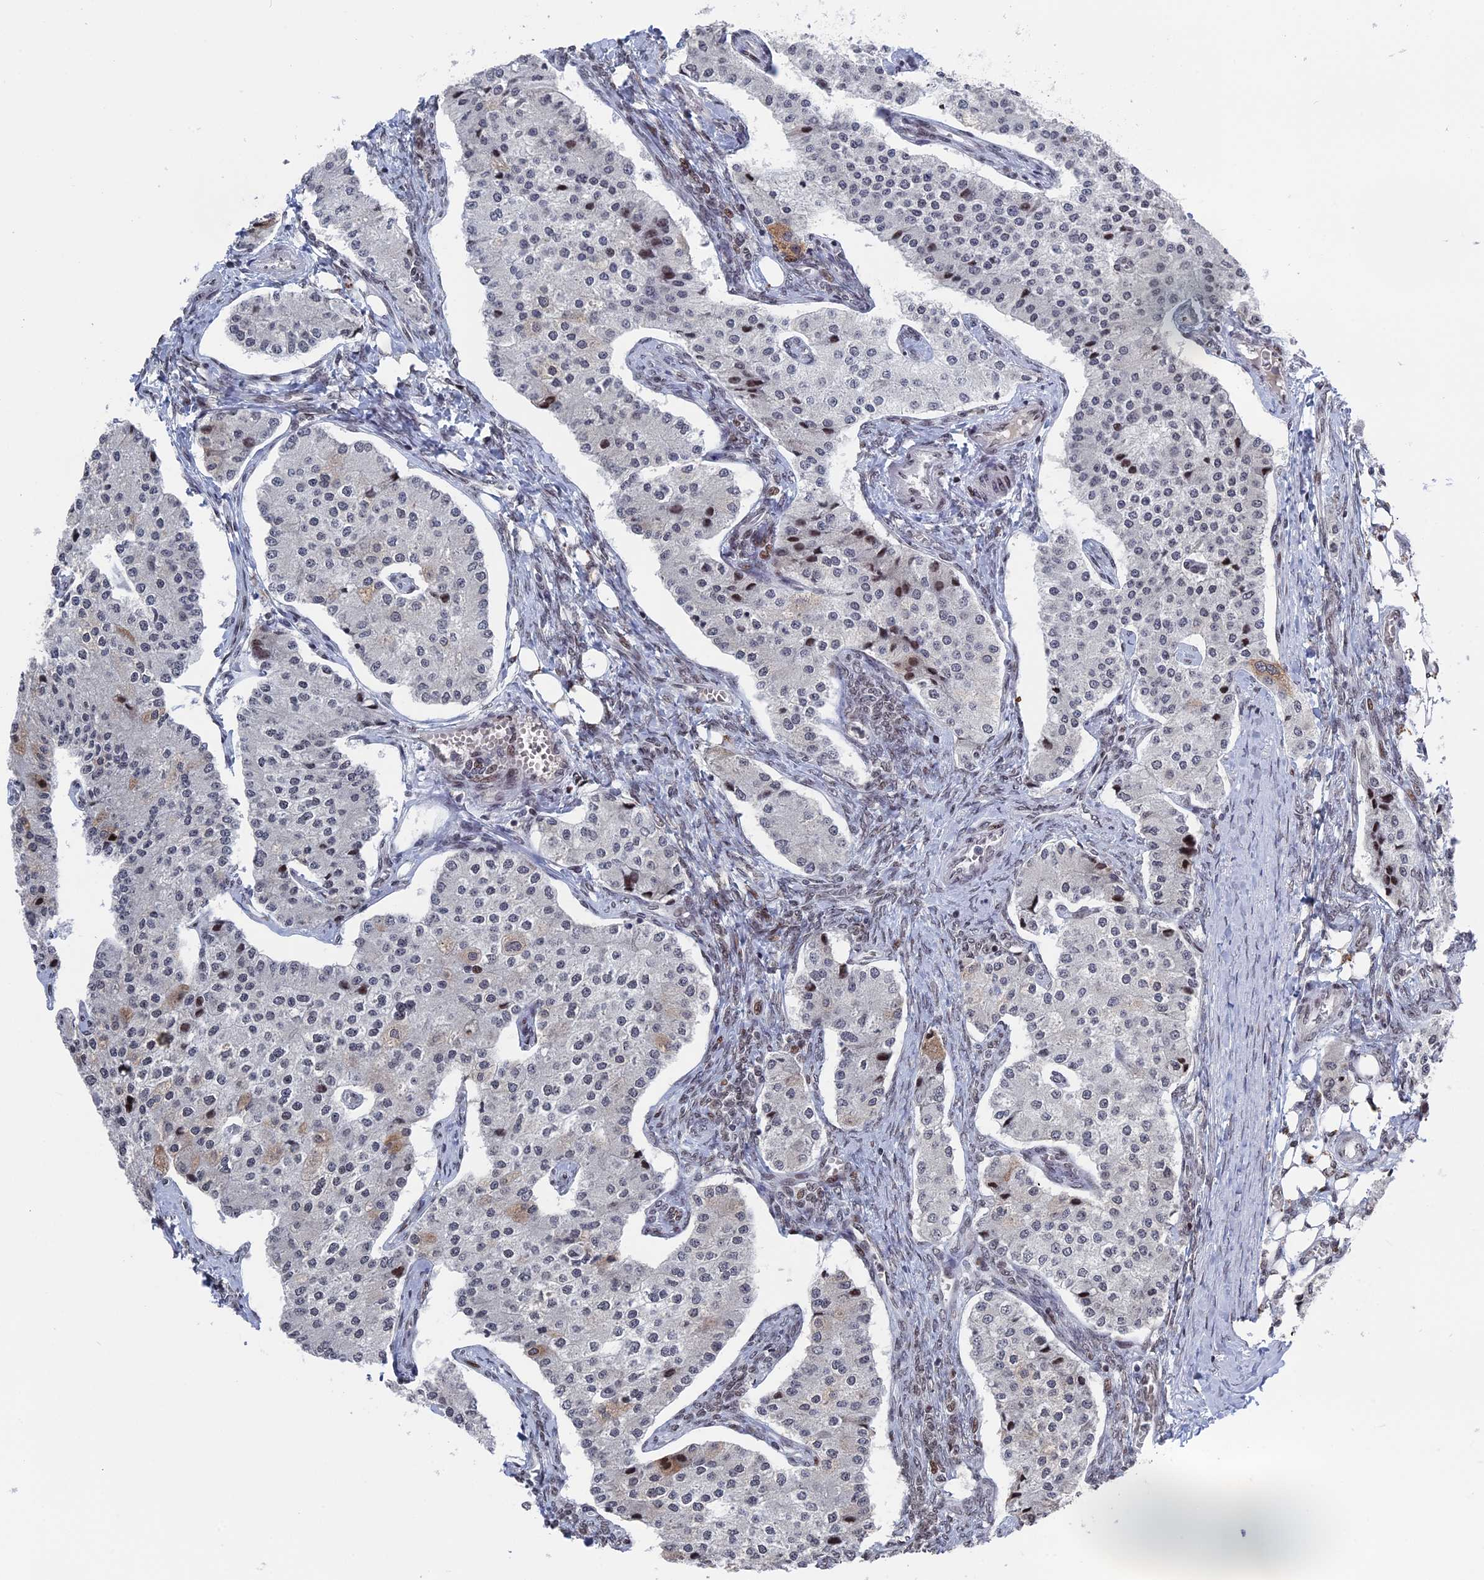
{"staining": {"intensity": "negative", "quantity": "none", "location": "none"}, "tissue": "carcinoid", "cell_type": "Tumor cells", "image_type": "cancer", "snomed": [{"axis": "morphology", "description": "Carcinoid, malignant, NOS"}, {"axis": "topography", "description": "Colon"}], "caption": "The immunohistochemistry image has no significant positivity in tumor cells of carcinoid tissue. (Brightfield microscopy of DAB (3,3'-diaminobenzidine) IHC at high magnification).", "gene": "NR2C2AP", "patient": {"sex": "female", "age": 52}}